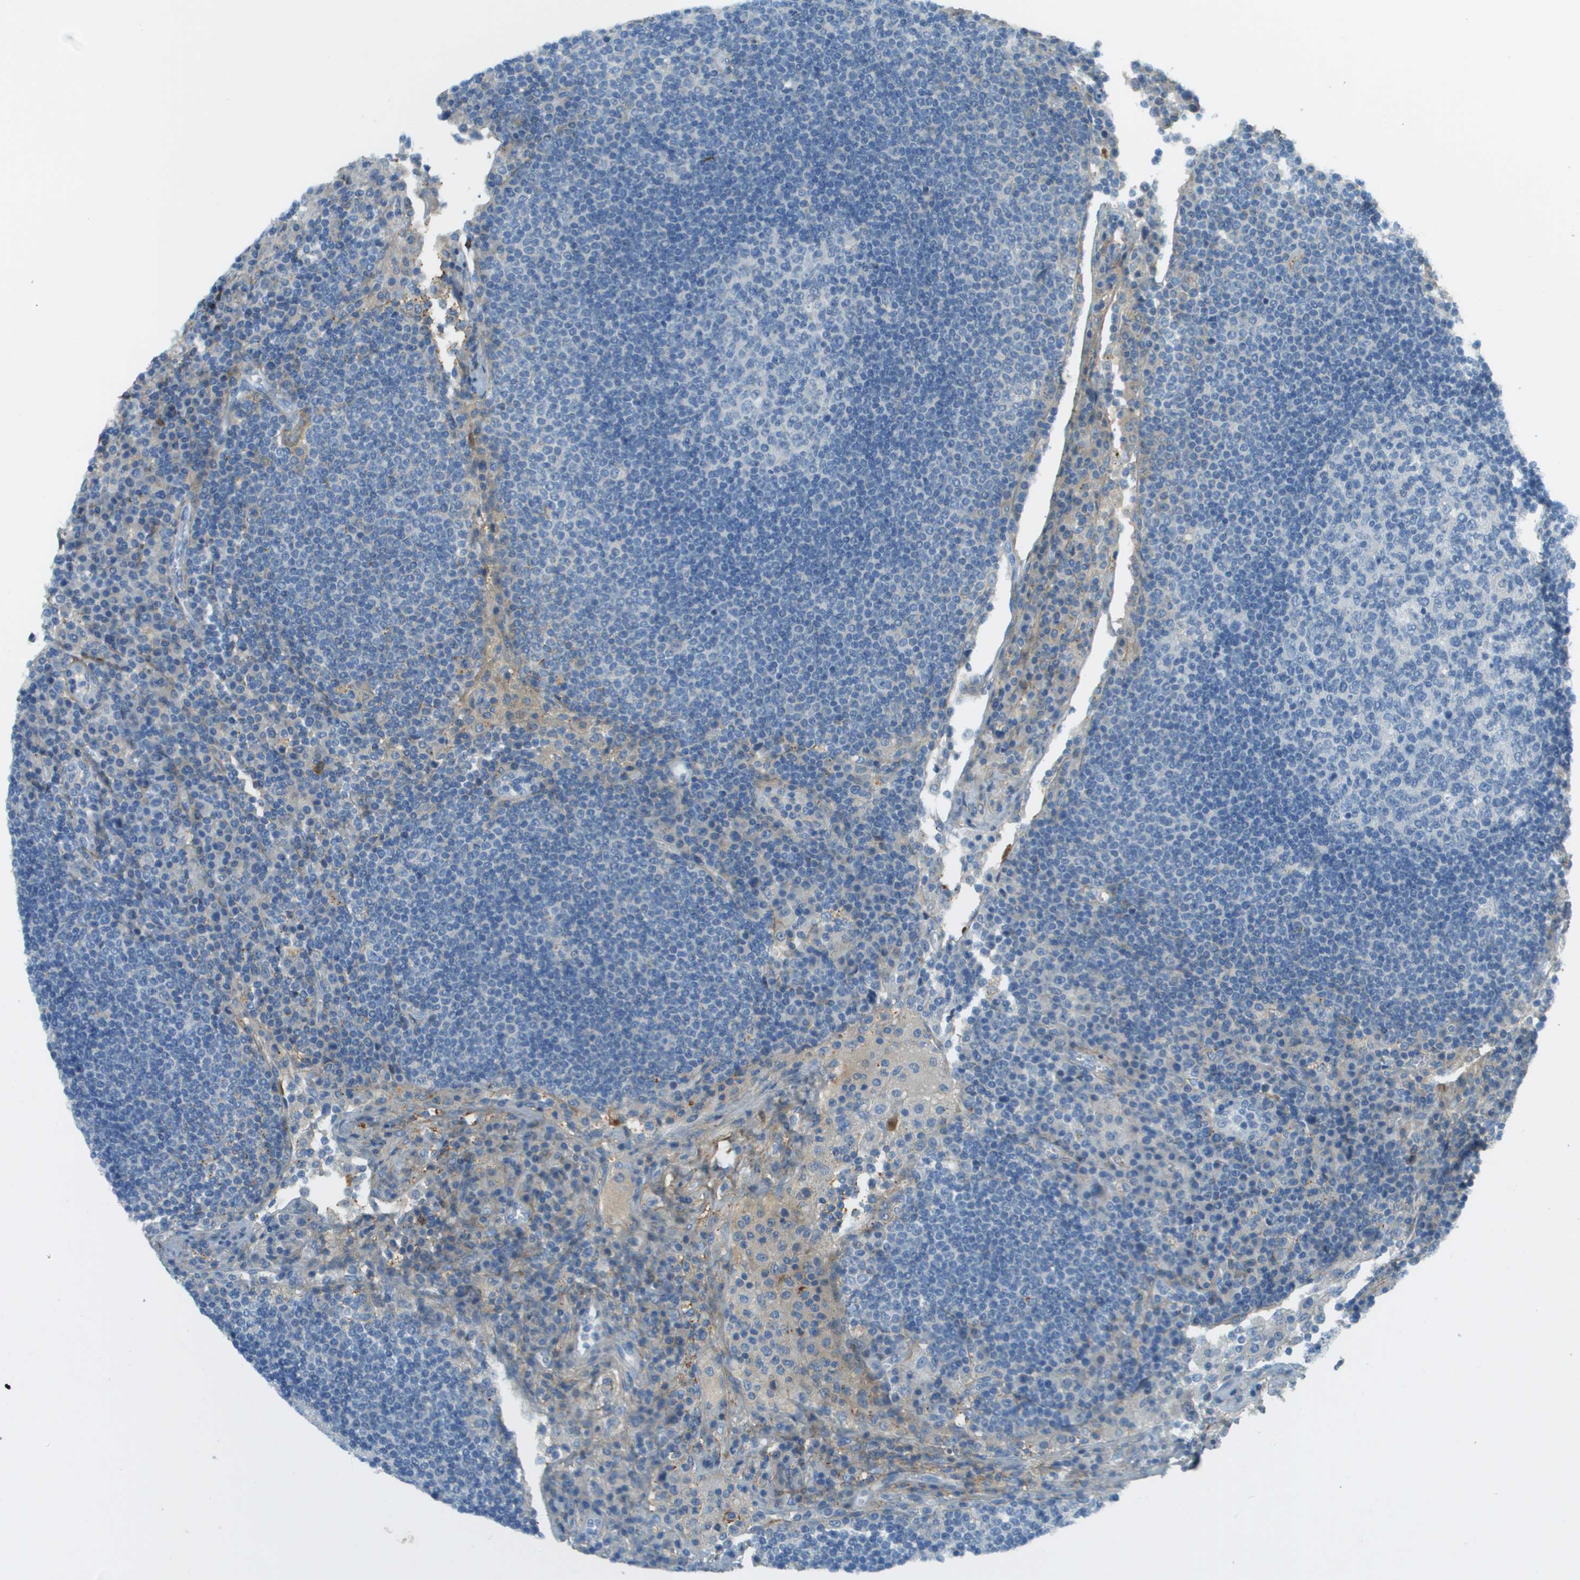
{"staining": {"intensity": "negative", "quantity": "none", "location": "none"}, "tissue": "lymph node", "cell_type": "Germinal center cells", "image_type": "normal", "snomed": [{"axis": "morphology", "description": "Normal tissue, NOS"}, {"axis": "topography", "description": "Lymph node"}], "caption": "An immunohistochemistry photomicrograph of benign lymph node is shown. There is no staining in germinal center cells of lymph node. The staining was performed using DAB (3,3'-diaminobenzidine) to visualize the protein expression in brown, while the nuclei were stained in blue with hematoxylin (Magnification: 20x).", "gene": "DCN", "patient": {"sex": "female", "age": 53}}